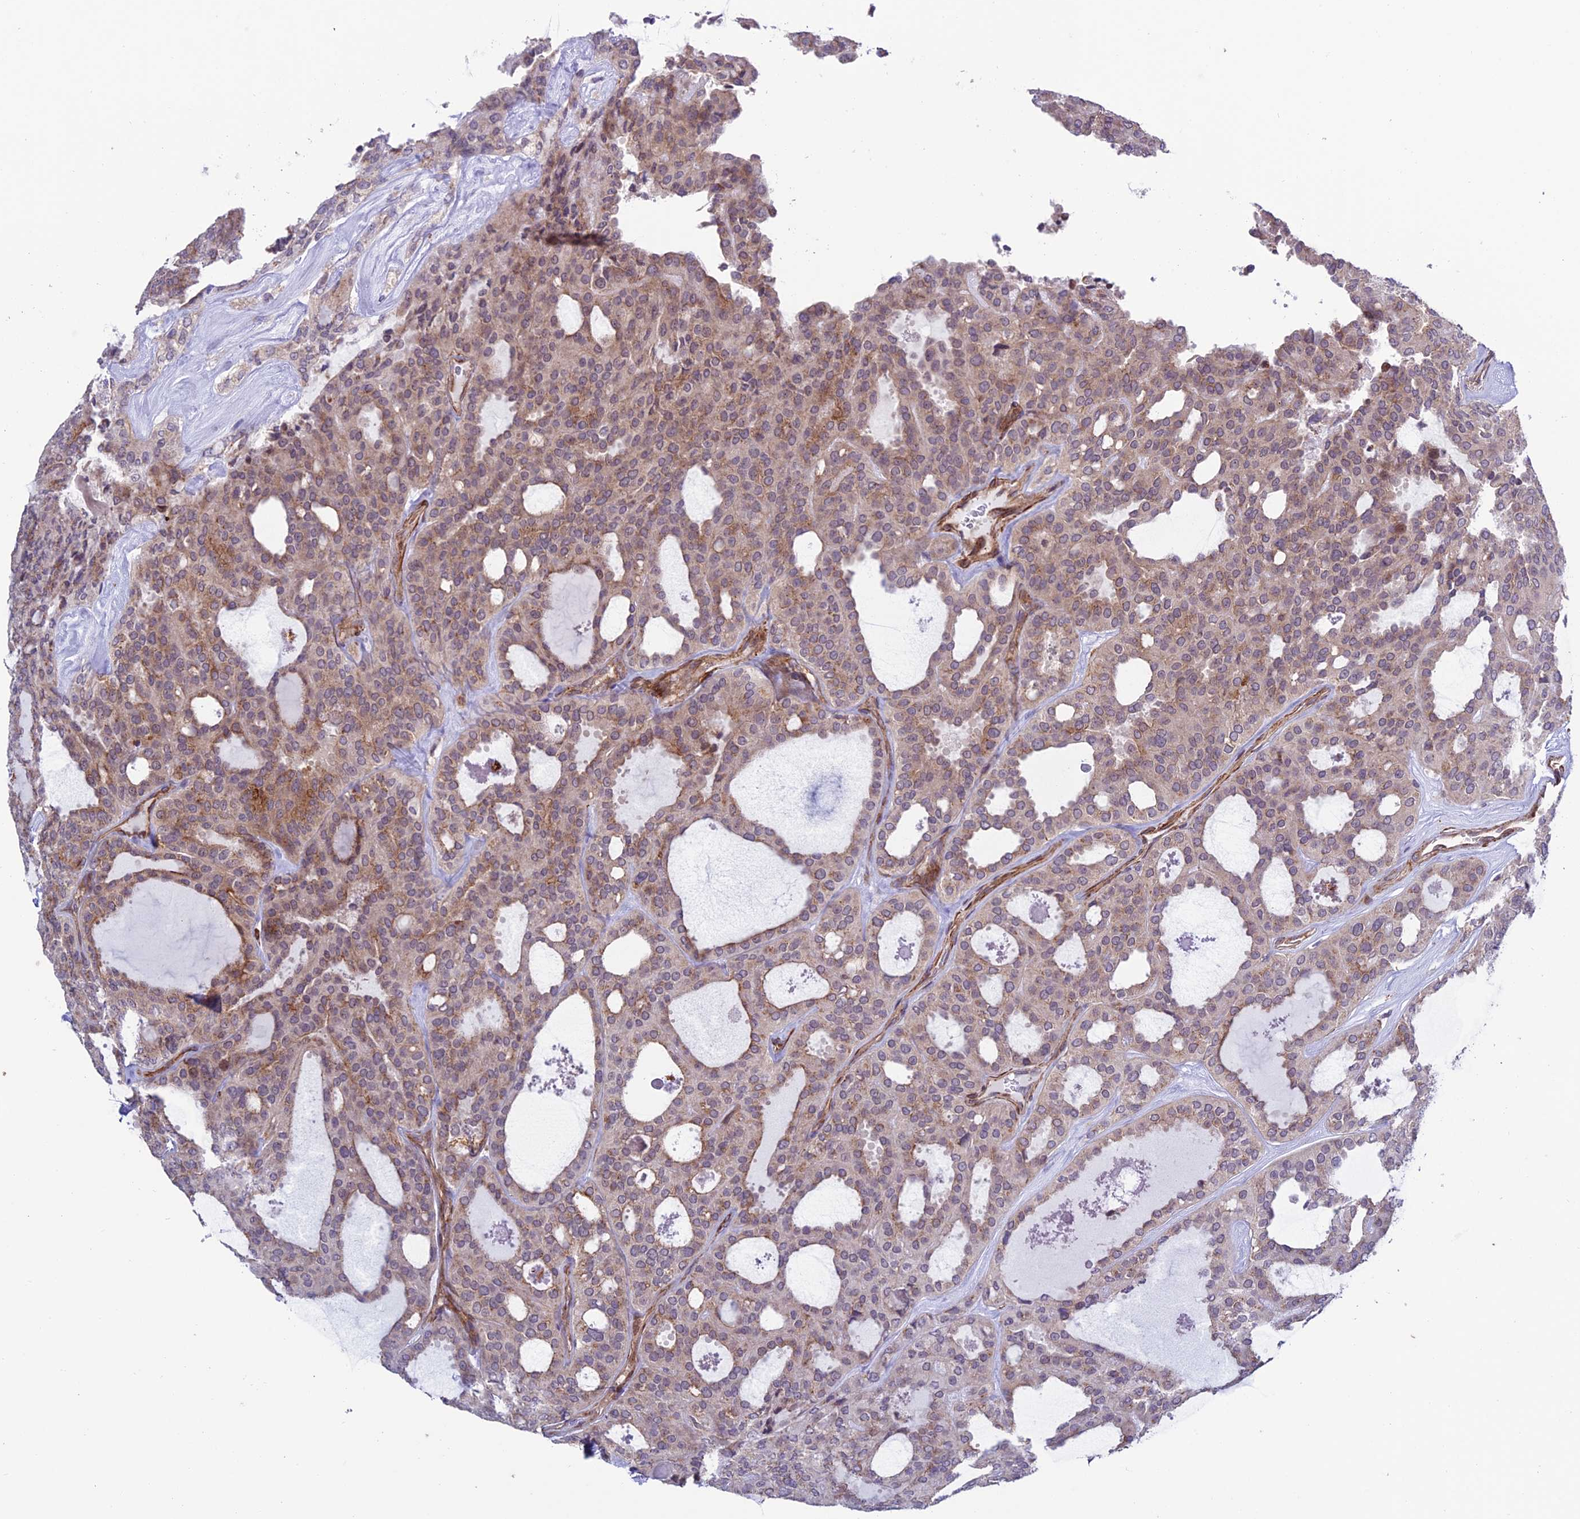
{"staining": {"intensity": "weak", "quantity": "<25%", "location": "cytoplasmic/membranous"}, "tissue": "thyroid cancer", "cell_type": "Tumor cells", "image_type": "cancer", "snomed": [{"axis": "morphology", "description": "Follicular adenoma carcinoma, NOS"}, {"axis": "topography", "description": "Thyroid gland"}], "caption": "An image of thyroid cancer stained for a protein demonstrates no brown staining in tumor cells.", "gene": "TNIP3", "patient": {"sex": "male", "age": 75}}